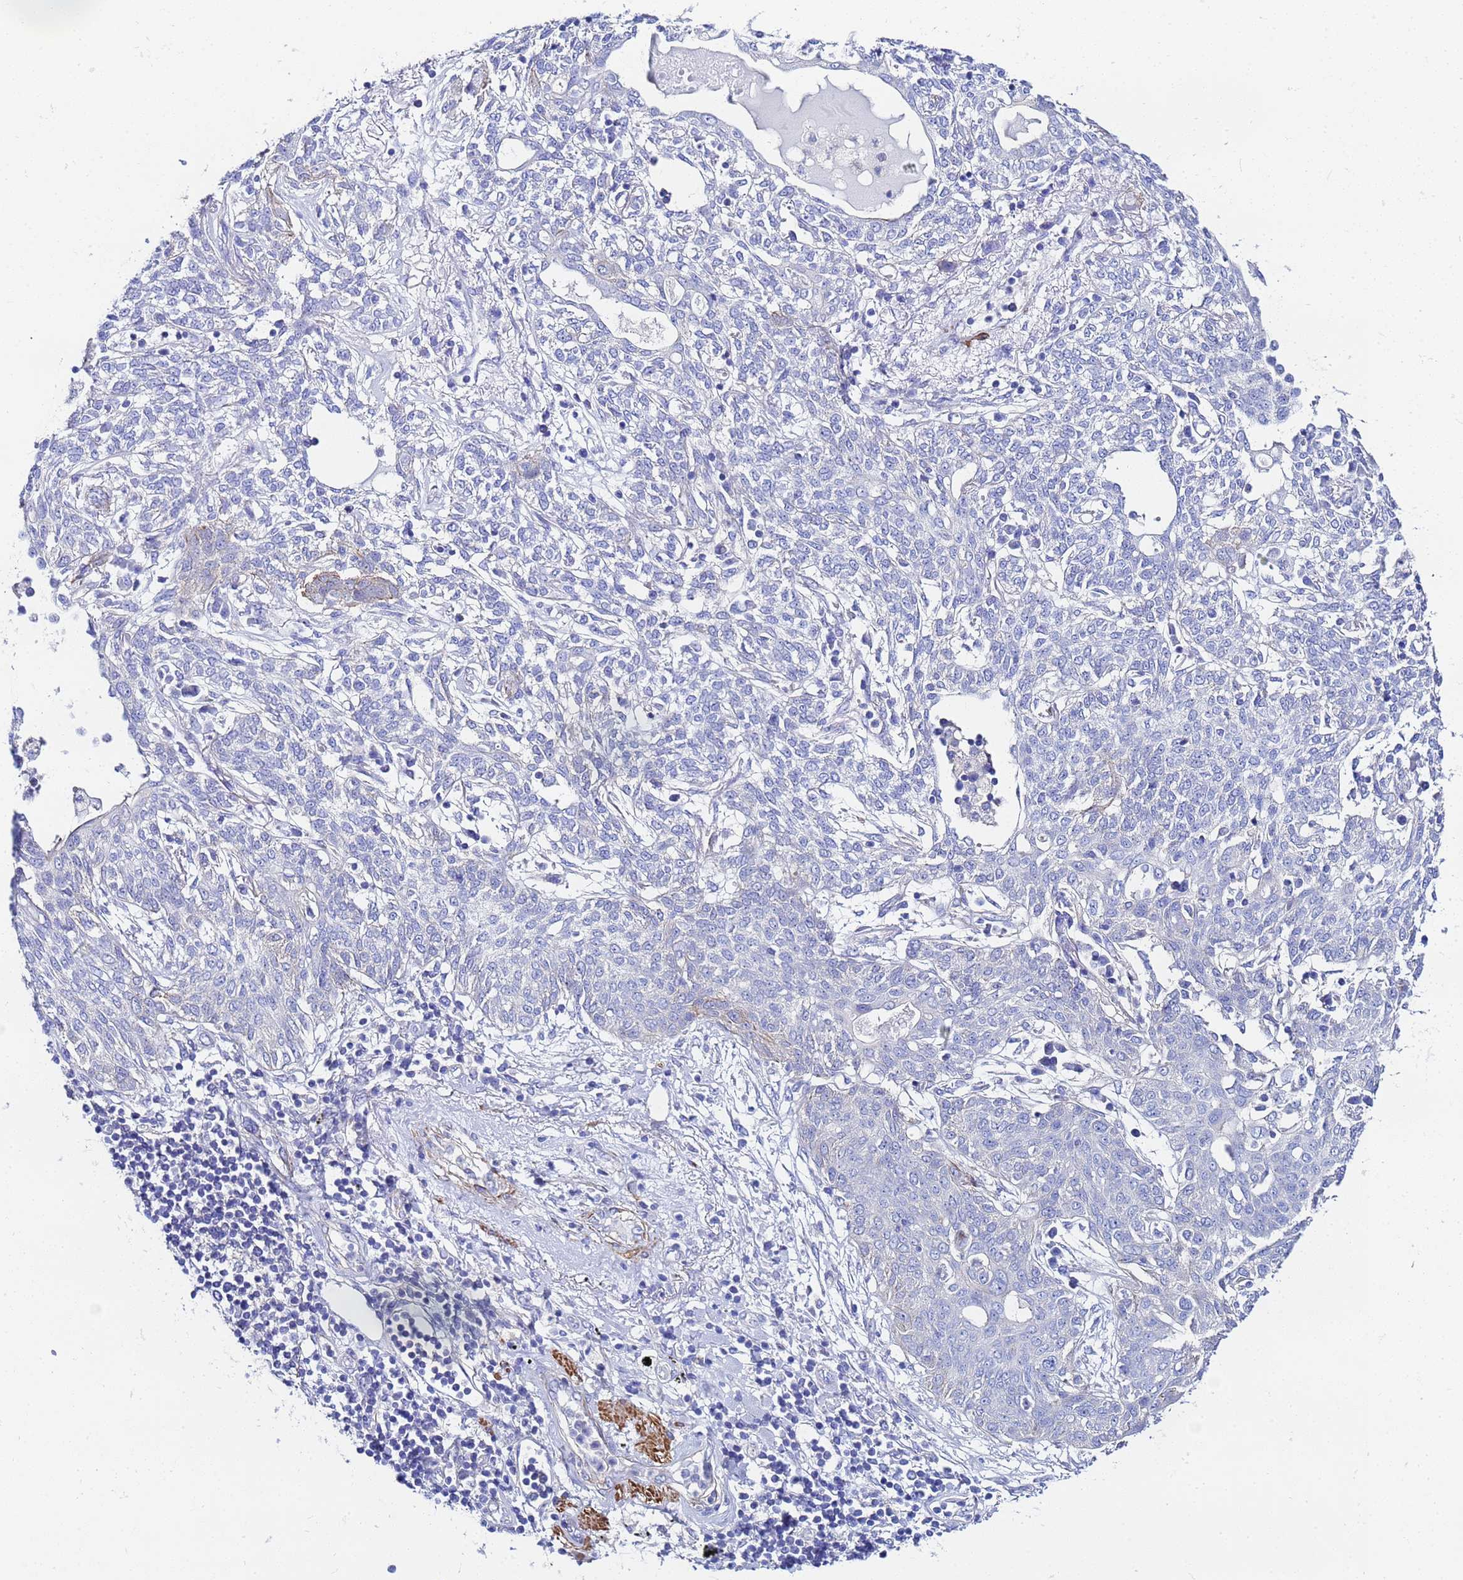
{"staining": {"intensity": "negative", "quantity": "none", "location": "none"}, "tissue": "lung cancer", "cell_type": "Tumor cells", "image_type": "cancer", "snomed": [{"axis": "morphology", "description": "Squamous cell carcinoma, NOS"}, {"axis": "topography", "description": "Lung"}], "caption": "Tumor cells are negative for brown protein staining in lung squamous cell carcinoma.", "gene": "RAB39B", "patient": {"sex": "female", "age": 70}}